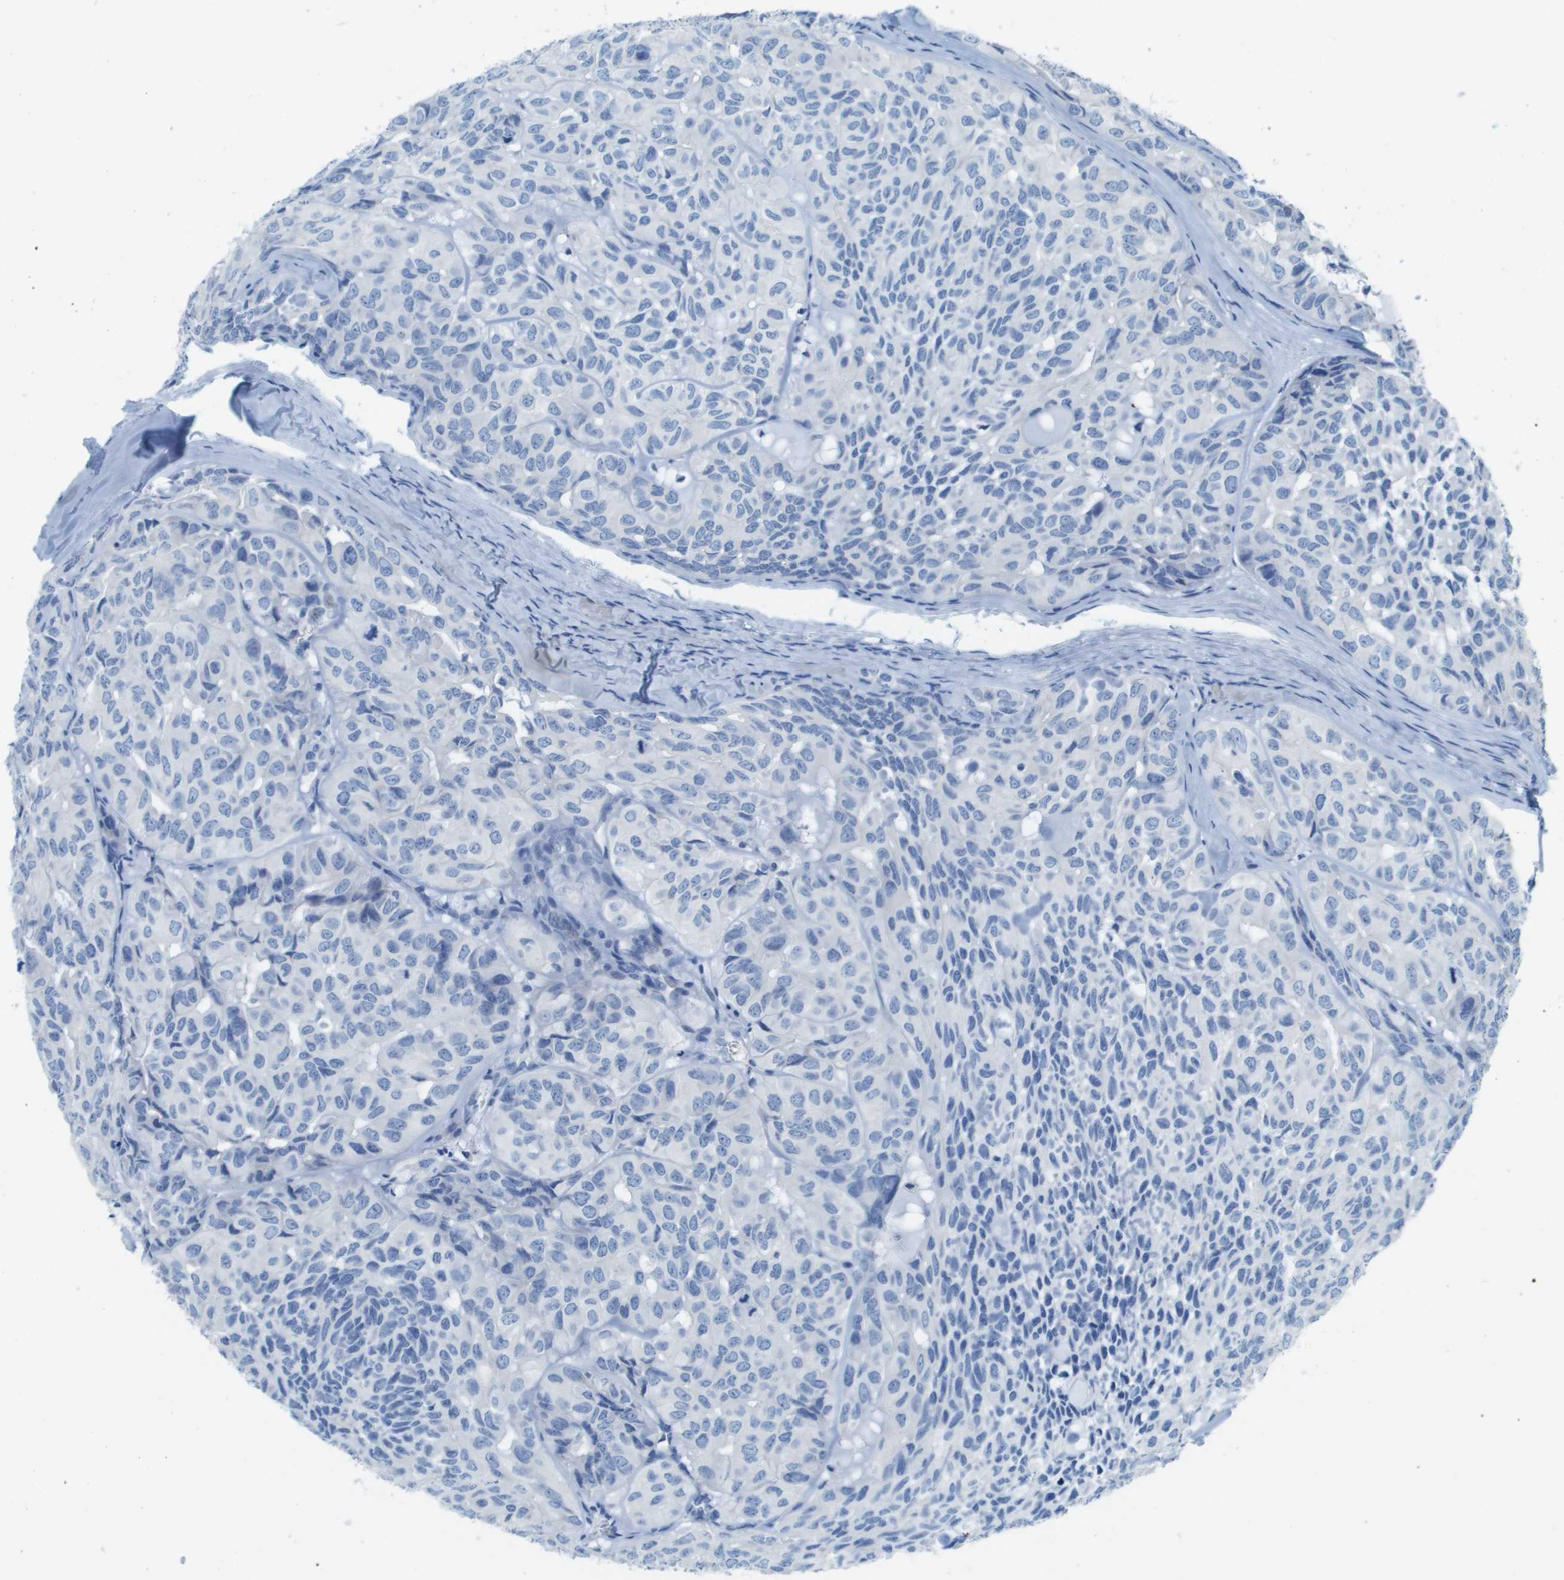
{"staining": {"intensity": "negative", "quantity": "none", "location": "none"}, "tissue": "head and neck cancer", "cell_type": "Tumor cells", "image_type": "cancer", "snomed": [{"axis": "morphology", "description": "Adenocarcinoma, NOS"}, {"axis": "topography", "description": "Salivary gland, NOS"}, {"axis": "topography", "description": "Head-Neck"}], "caption": "Immunohistochemistry (IHC) of human head and neck adenocarcinoma reveals no positivity in tumor cells. Brightfield microscopy of immunohistochemistry stained with DAB (brown) and hematoxylin (blue), captured at high magnification.", "gene": "CD46", "patient": {"sex": "female", "age": 76}}